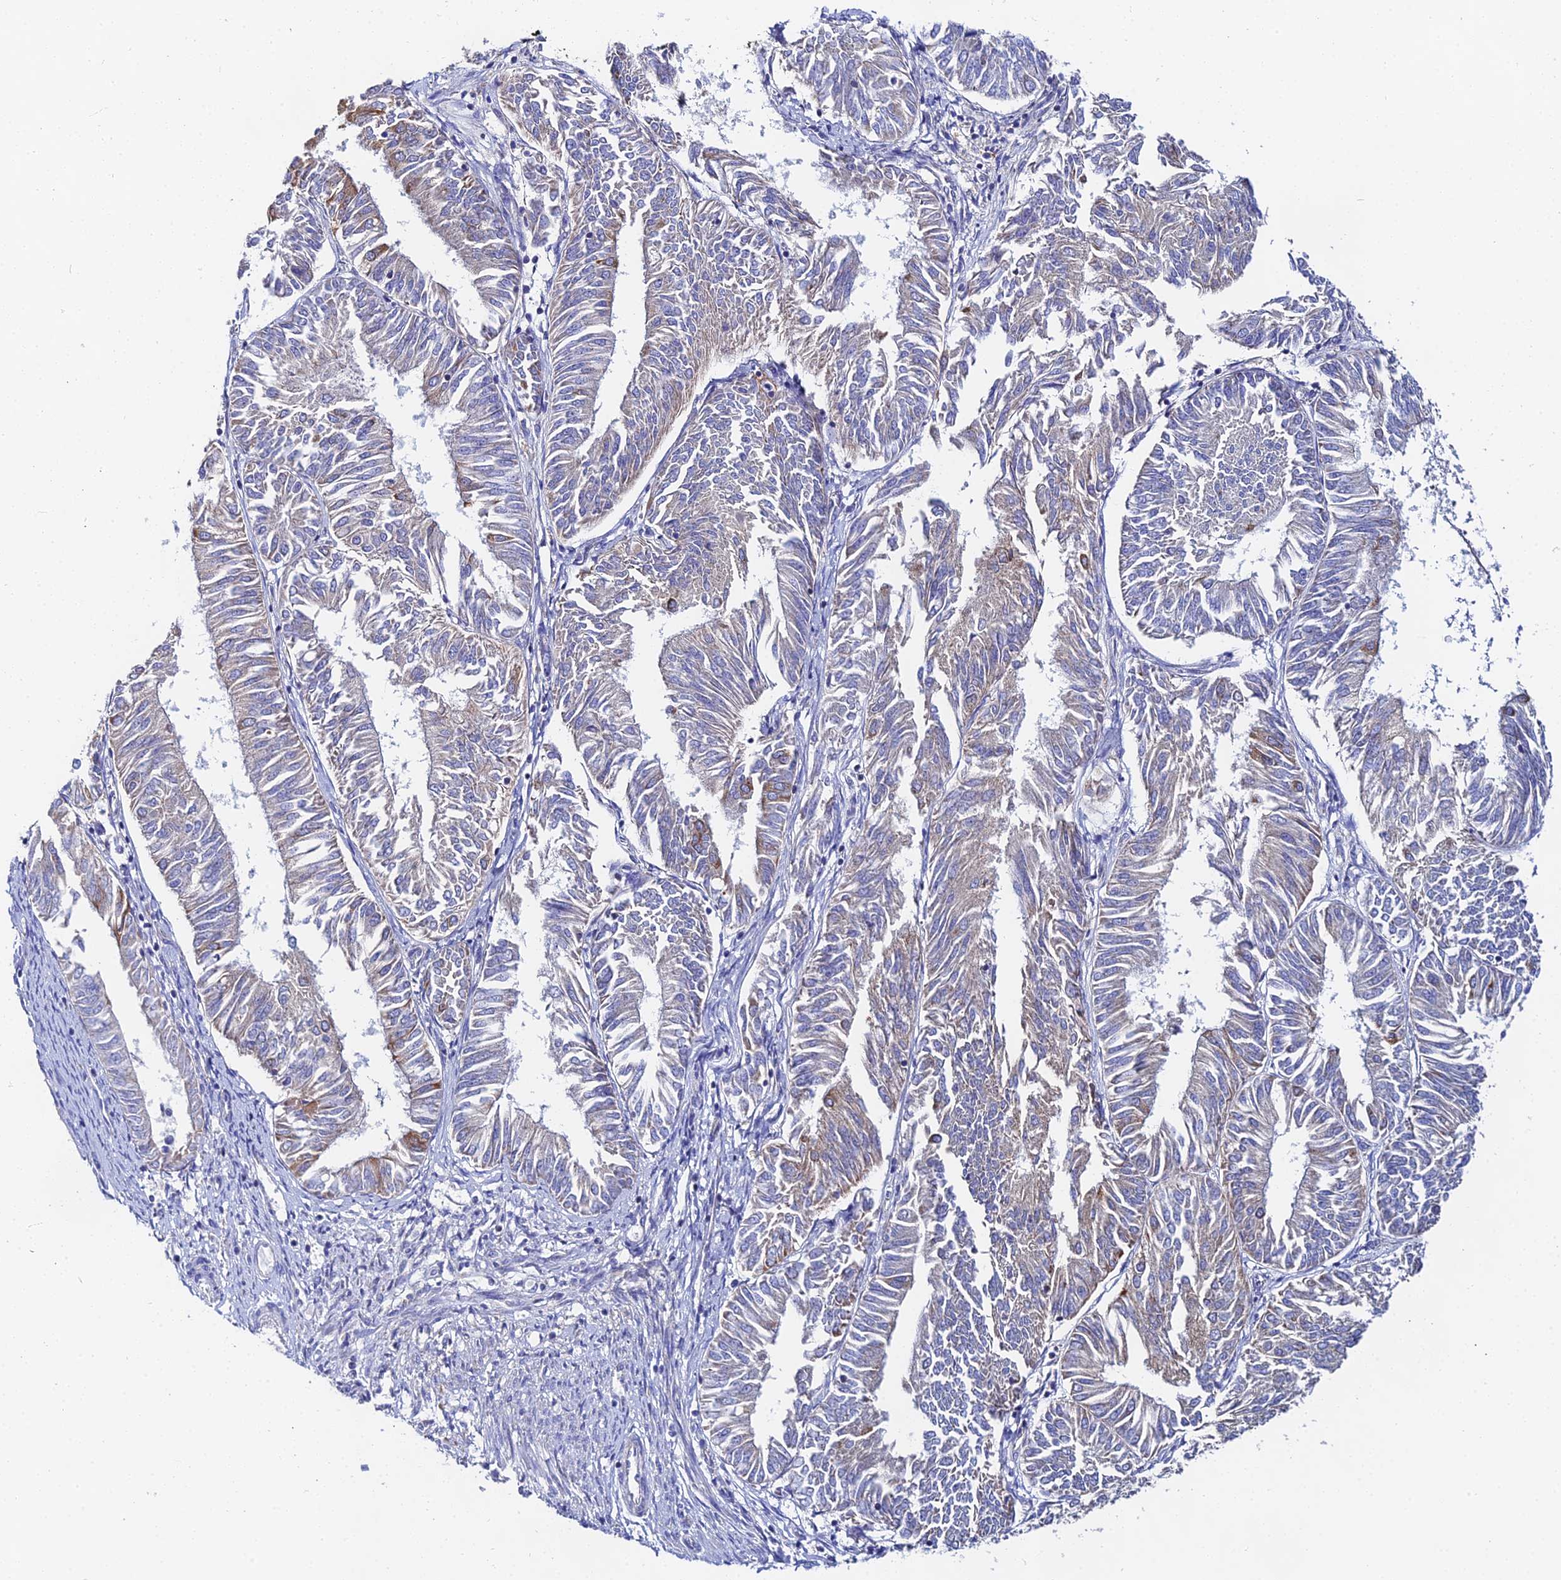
{"staining": {"intensity": "weak", "quantity": "<25%", "location": "cytoplasmic/membranous"}, "tissue": "endometrial cancer", "cell_type": "Tumor cells", "image_type": "cancer", "snomed": [{"axis": "morphology", "description": "Adenocarcinoma, NOS"}, {"axis": "topography", "description": "Endometrium"}], "caption": "Tumor cells show no significant staining in endometrial adenocarcinoma.", "gene": "PPP2R2C", "patient": {"sex": "female", "age": 58}}